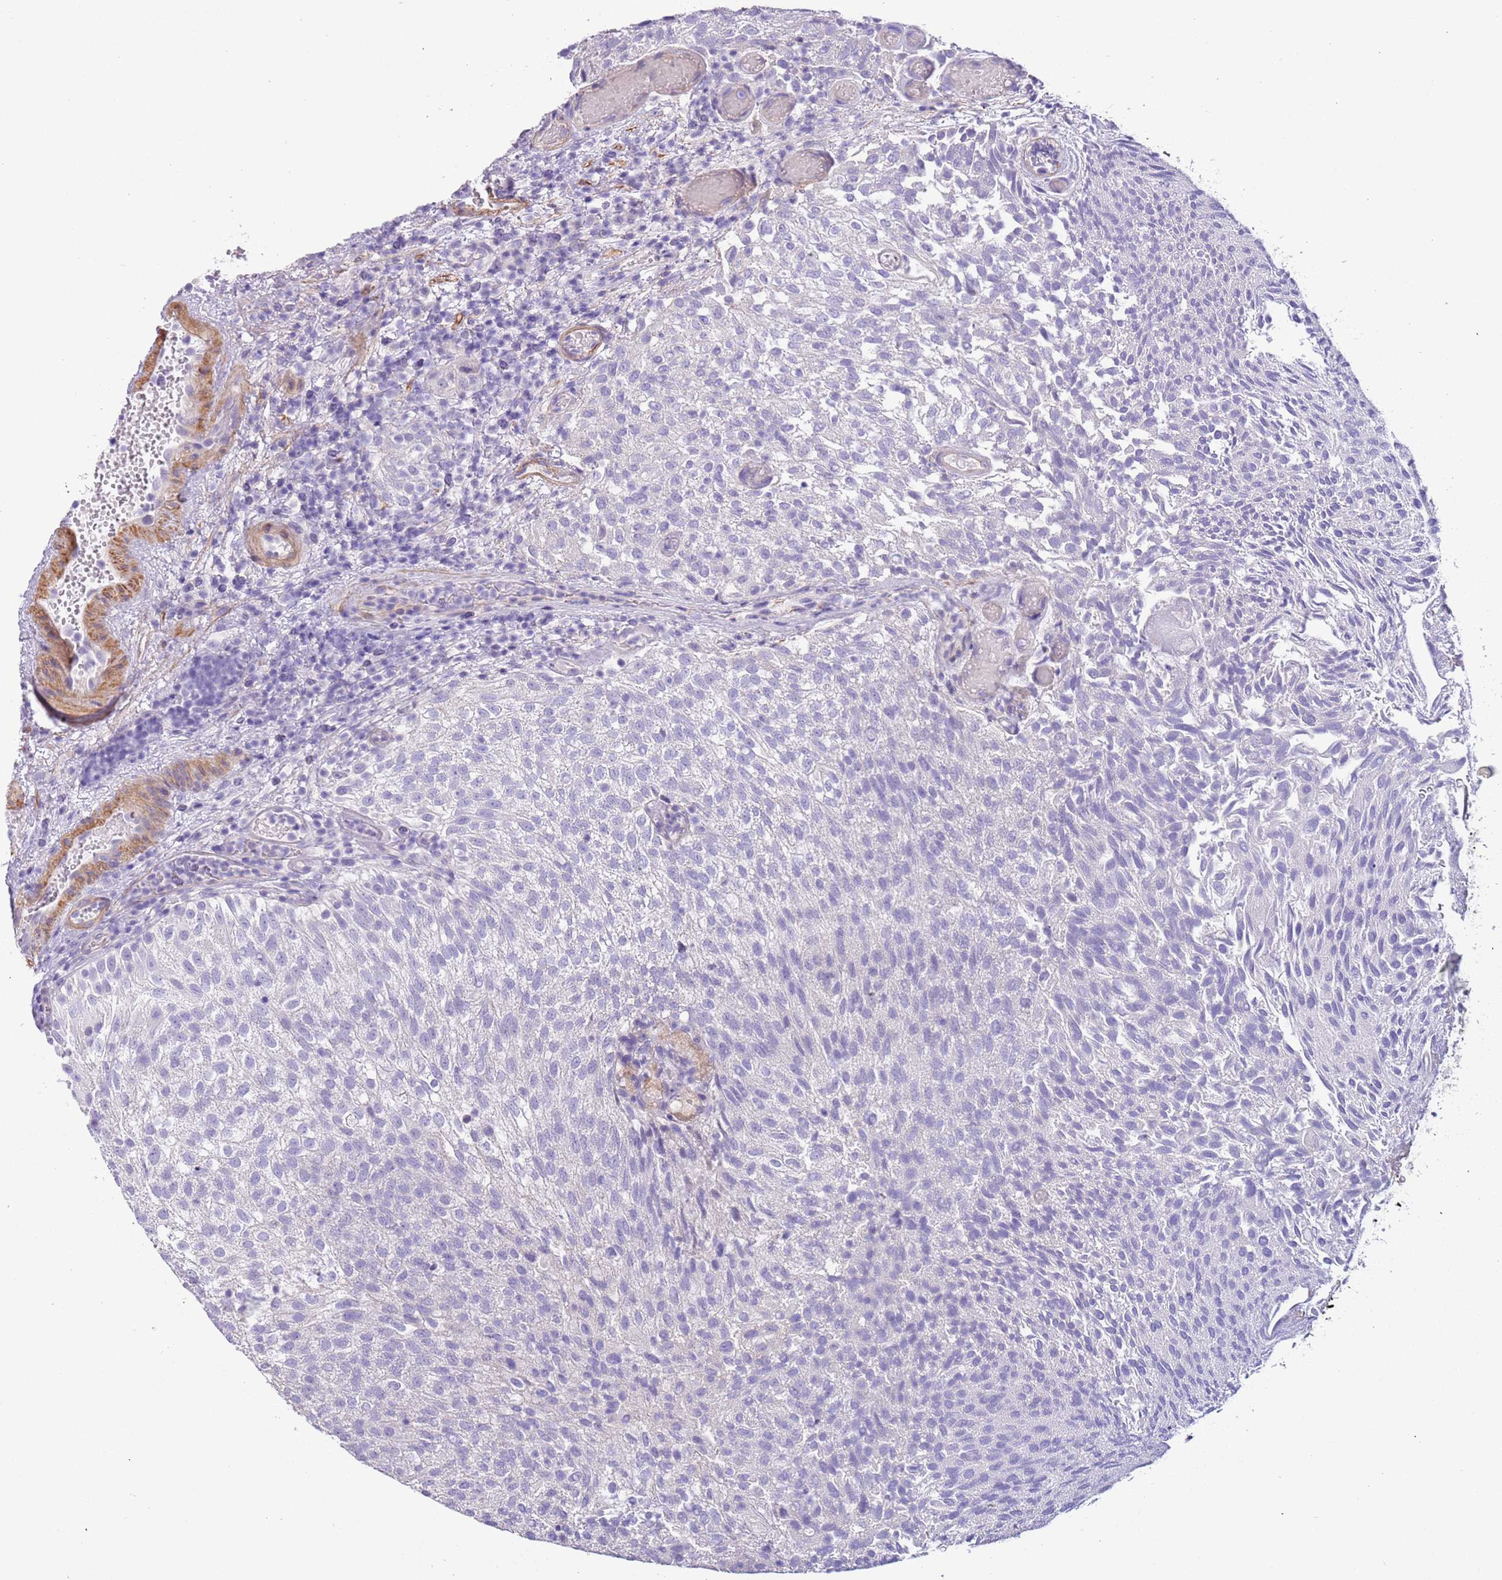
{"staining": {"intensity": "negative", "quantity": "none", "location": "none"}, "tissue": "urothelial cancer", "cell_type": "Tumor cells", "image_type": "cancer", "snomed": [{"axis": "morphology", "description": "Urothelial carcinoma, Low grade"}, {"axis": "topography", "description": "Urinary bladder"}], "caption": "The photomicrograph exhibits no significant positivity in tumor cells of low-grade urothelial carcinoma.", "gene": "PCGF2", "patient": {"sex": "male", "age": 78}}